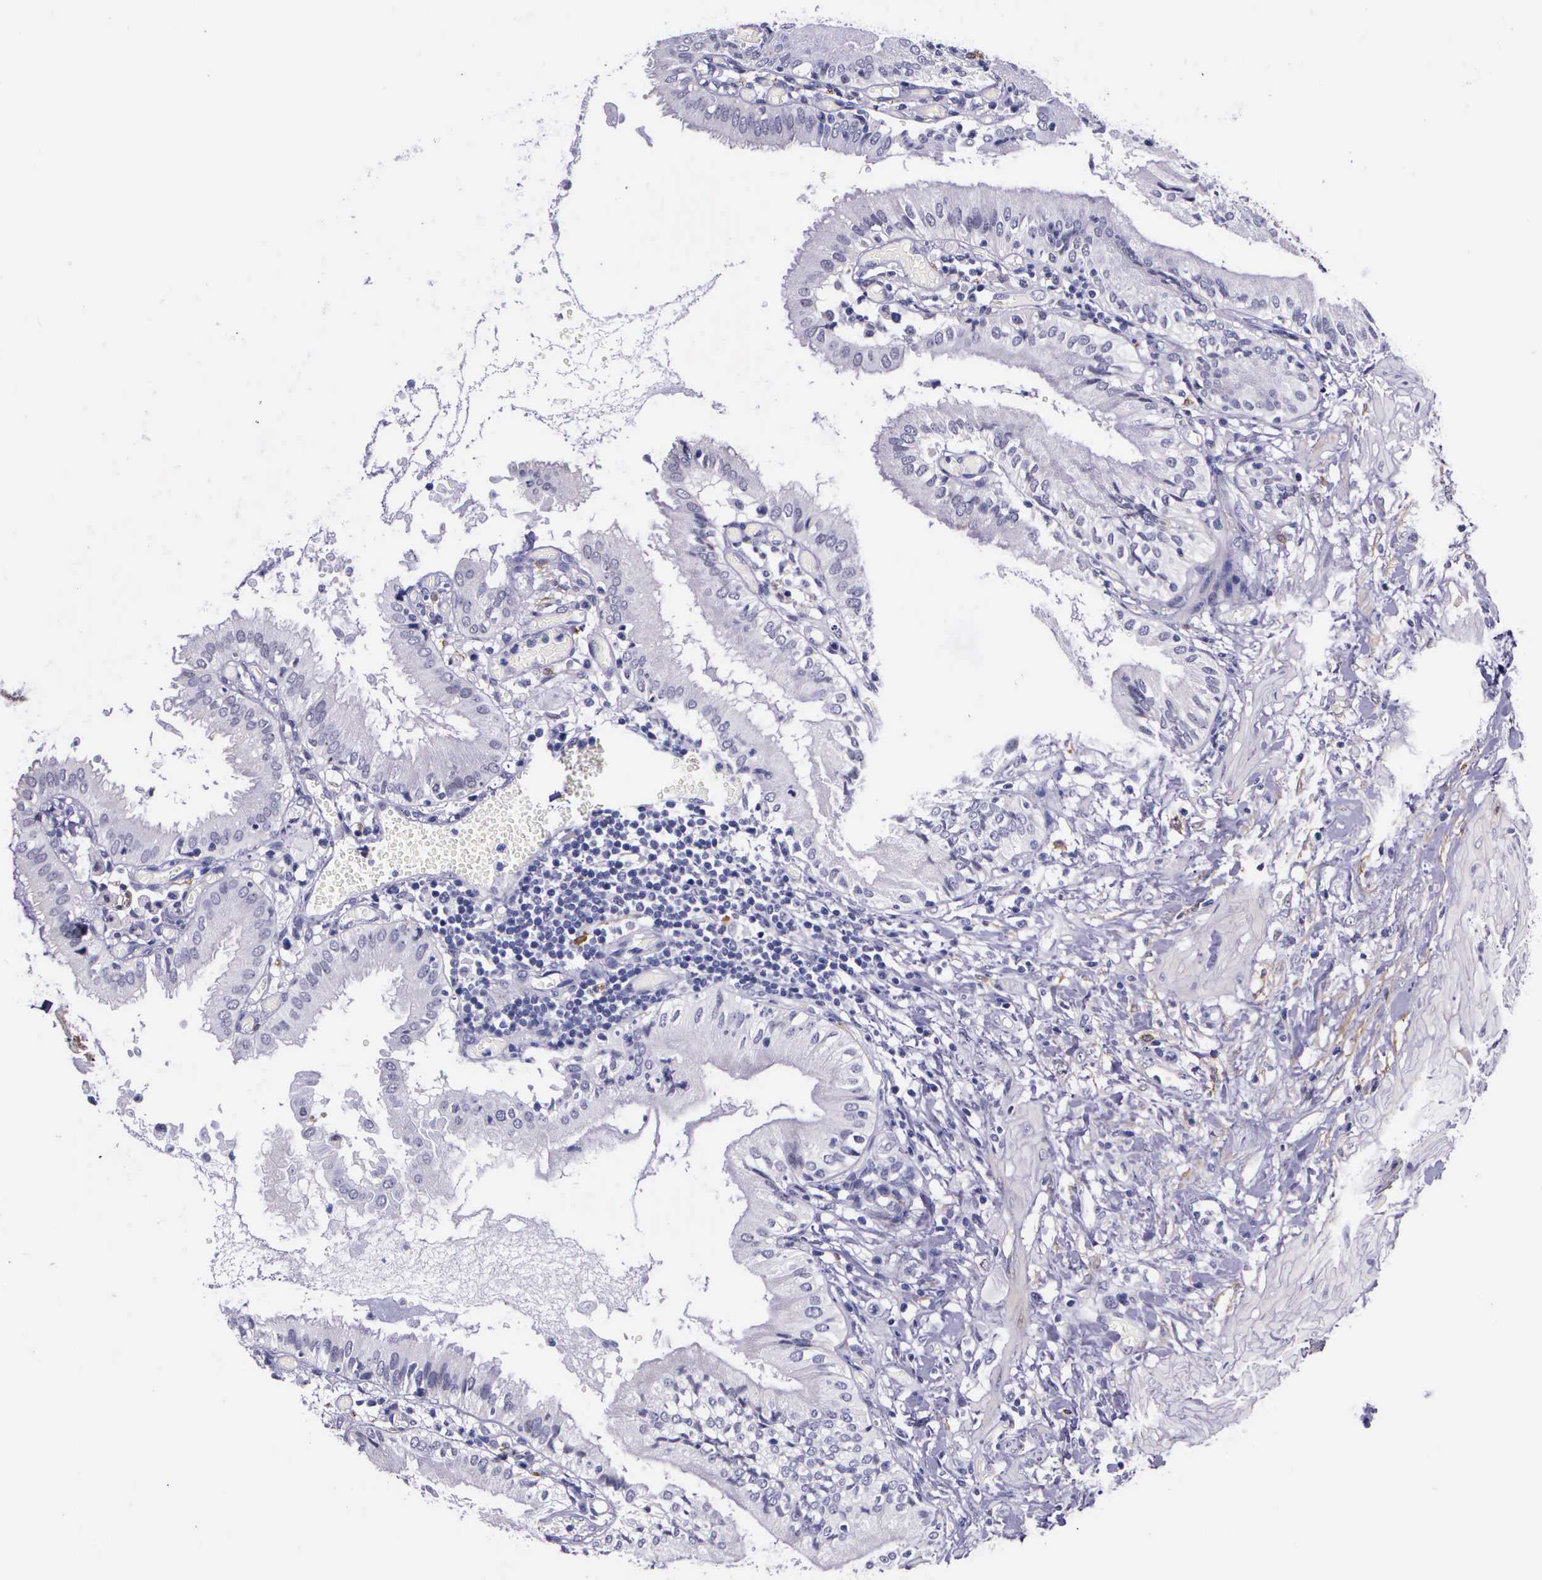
{"staining": {"intensity": "negative", "quantity": "none", "location": "none"}, "tissue": "gallbladder", "cell_type": "Glandular cells", "image_type": "normal", "snomed": [{"axis": "morphology", "description": "Normal tissue, NOS"}, {"axis": "topography", "description": "Gallbladder"}], "caption": "Immunohistochemistry of benign gallbladder reveals no expression in glandular cells. (Brightfield microscopy of DAB immunohistochemistry at high magnification).", "gene": "AHNAK2", "patient": {"sex": "male", "age": 58}}